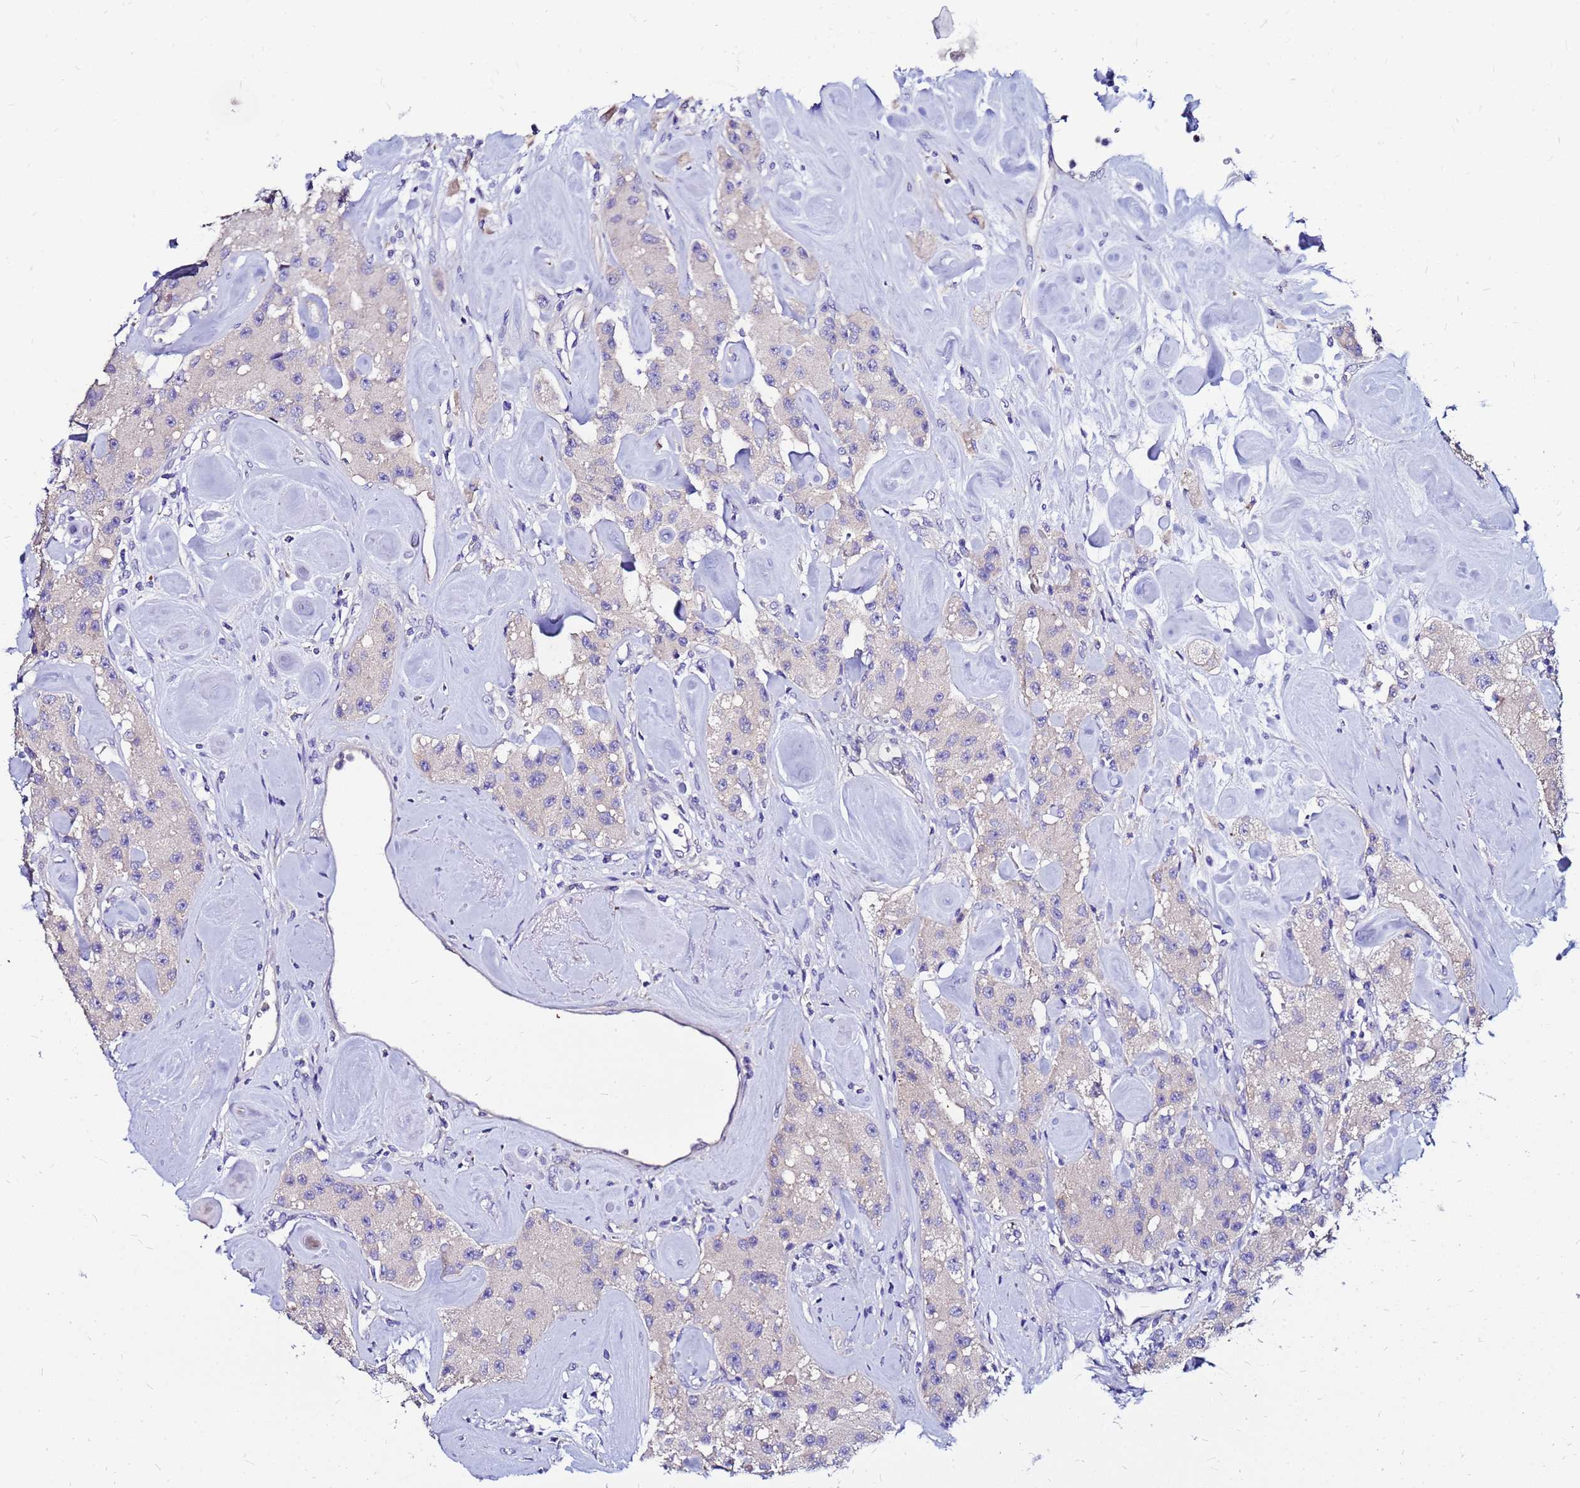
{"staining": {"intensity": "negative", "quantity": "none", "location": "none"}, "tissue": "carcinoid", "cell_type": "Tumor cells", "image_type": "cancer", "snomed": [{"axis": "morphology", "description": "Carcinoid, malignant, NOS"}, {"axis": "topography", "description": "Pancreas"}], "caption": "IHC photomicrograph of malignant carcinoid stained for a protein (brown), which reveals no expression in tumor cells.", "gene": "ARHGEF5", "patient": {"sex": "male", "age": 41}}